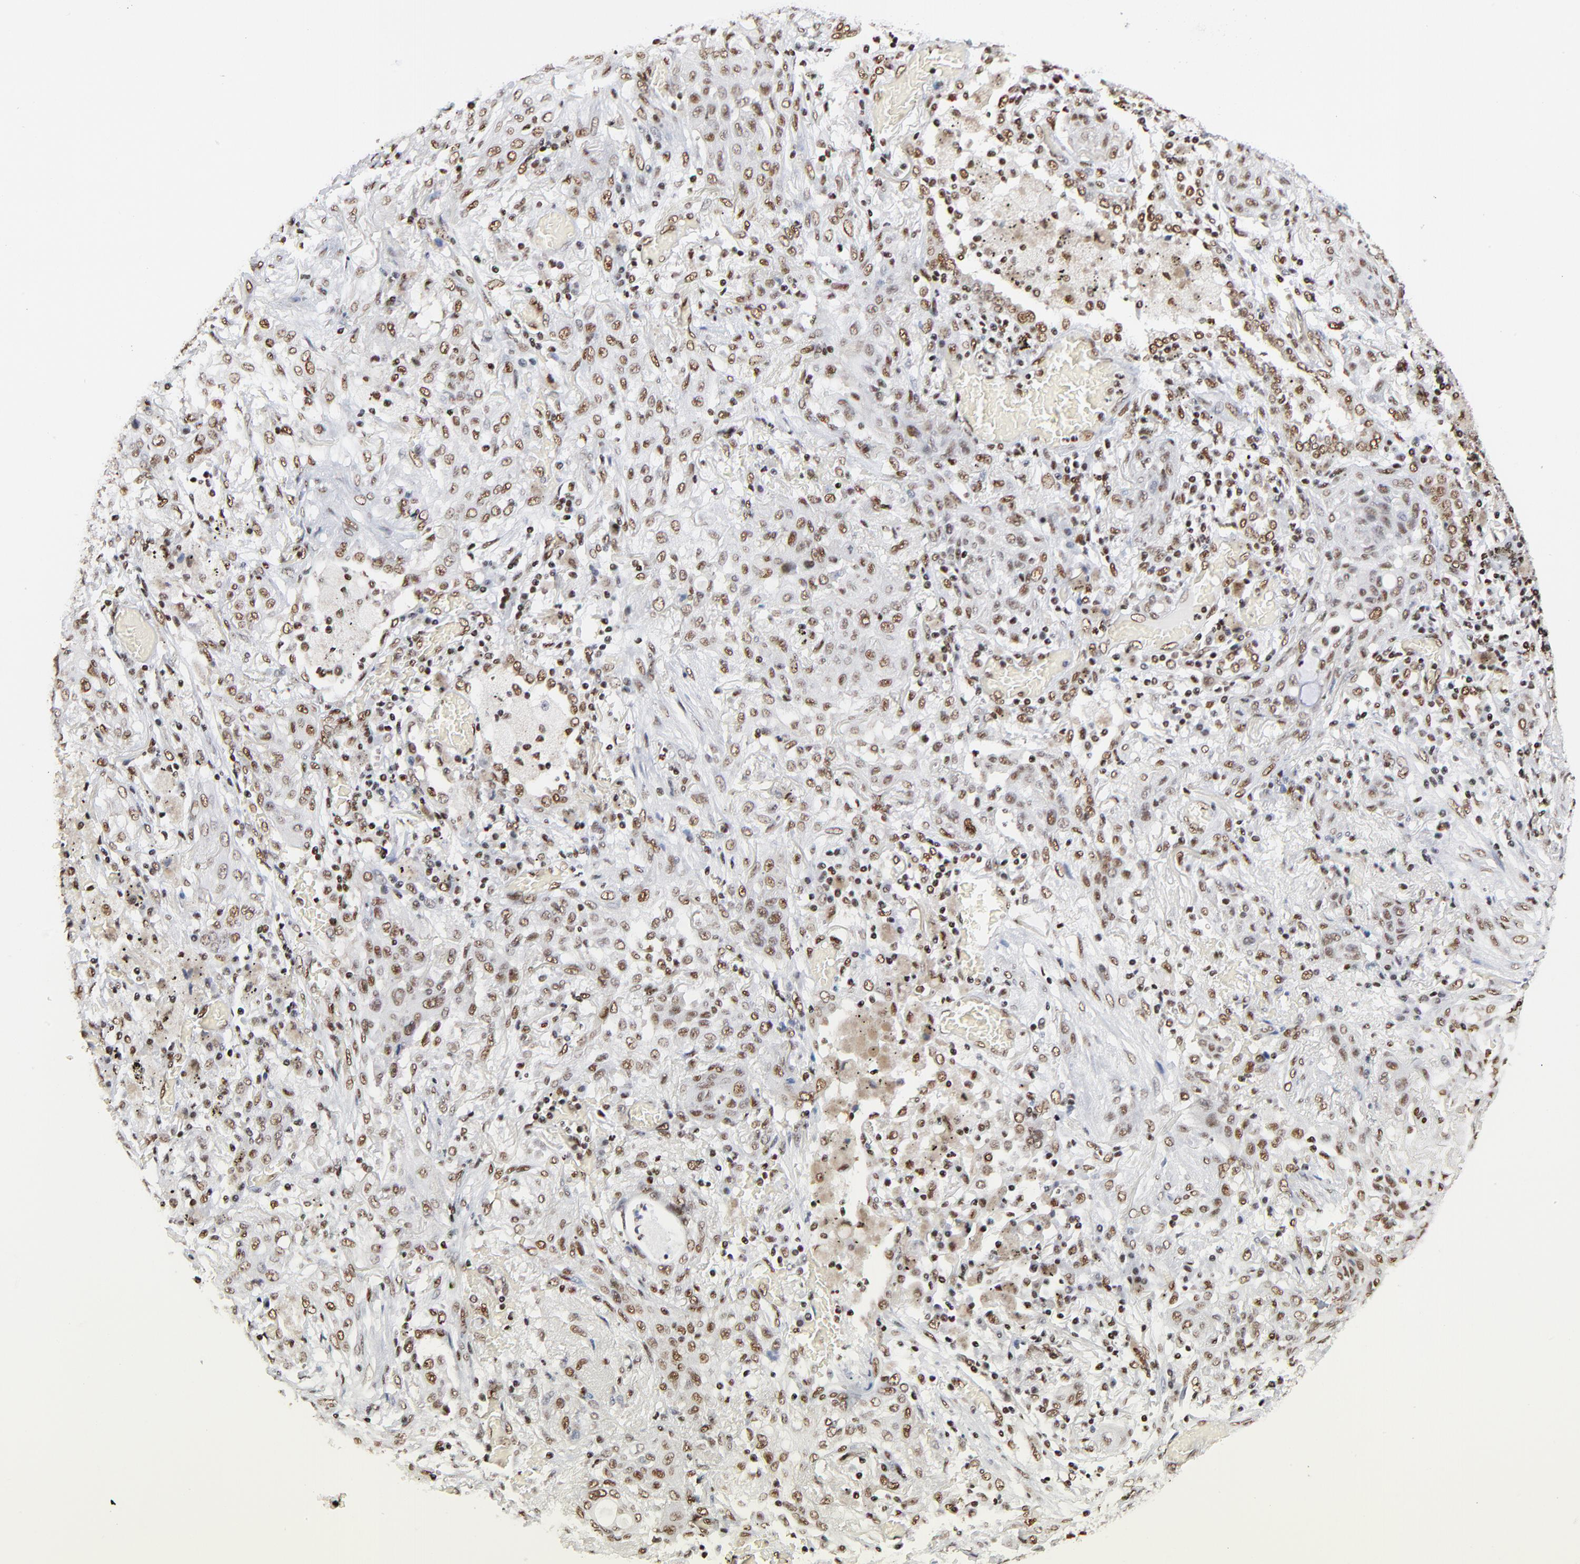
{"staining": {"intensity": "moderate", "quantity": ">75%", "location": "nuclear"}, "tissue": "lung cancer", "cell_type": "Tumor cells", "image_type": "cancer", "snomed": [{"axis": "morphology", "description": "Squamous cell carcinoma, NOS"}, {"axis": "topography", "description": "Lung"}], "caption": "Immunohistochemical staining of lung cancer (squamous cell carcinoma) exhibits medium levels of moderate nuclear positivity in approximately >75% of tumor cells.", "gene": "CREB1", "patient": {"sex": "female", "age": 47}}